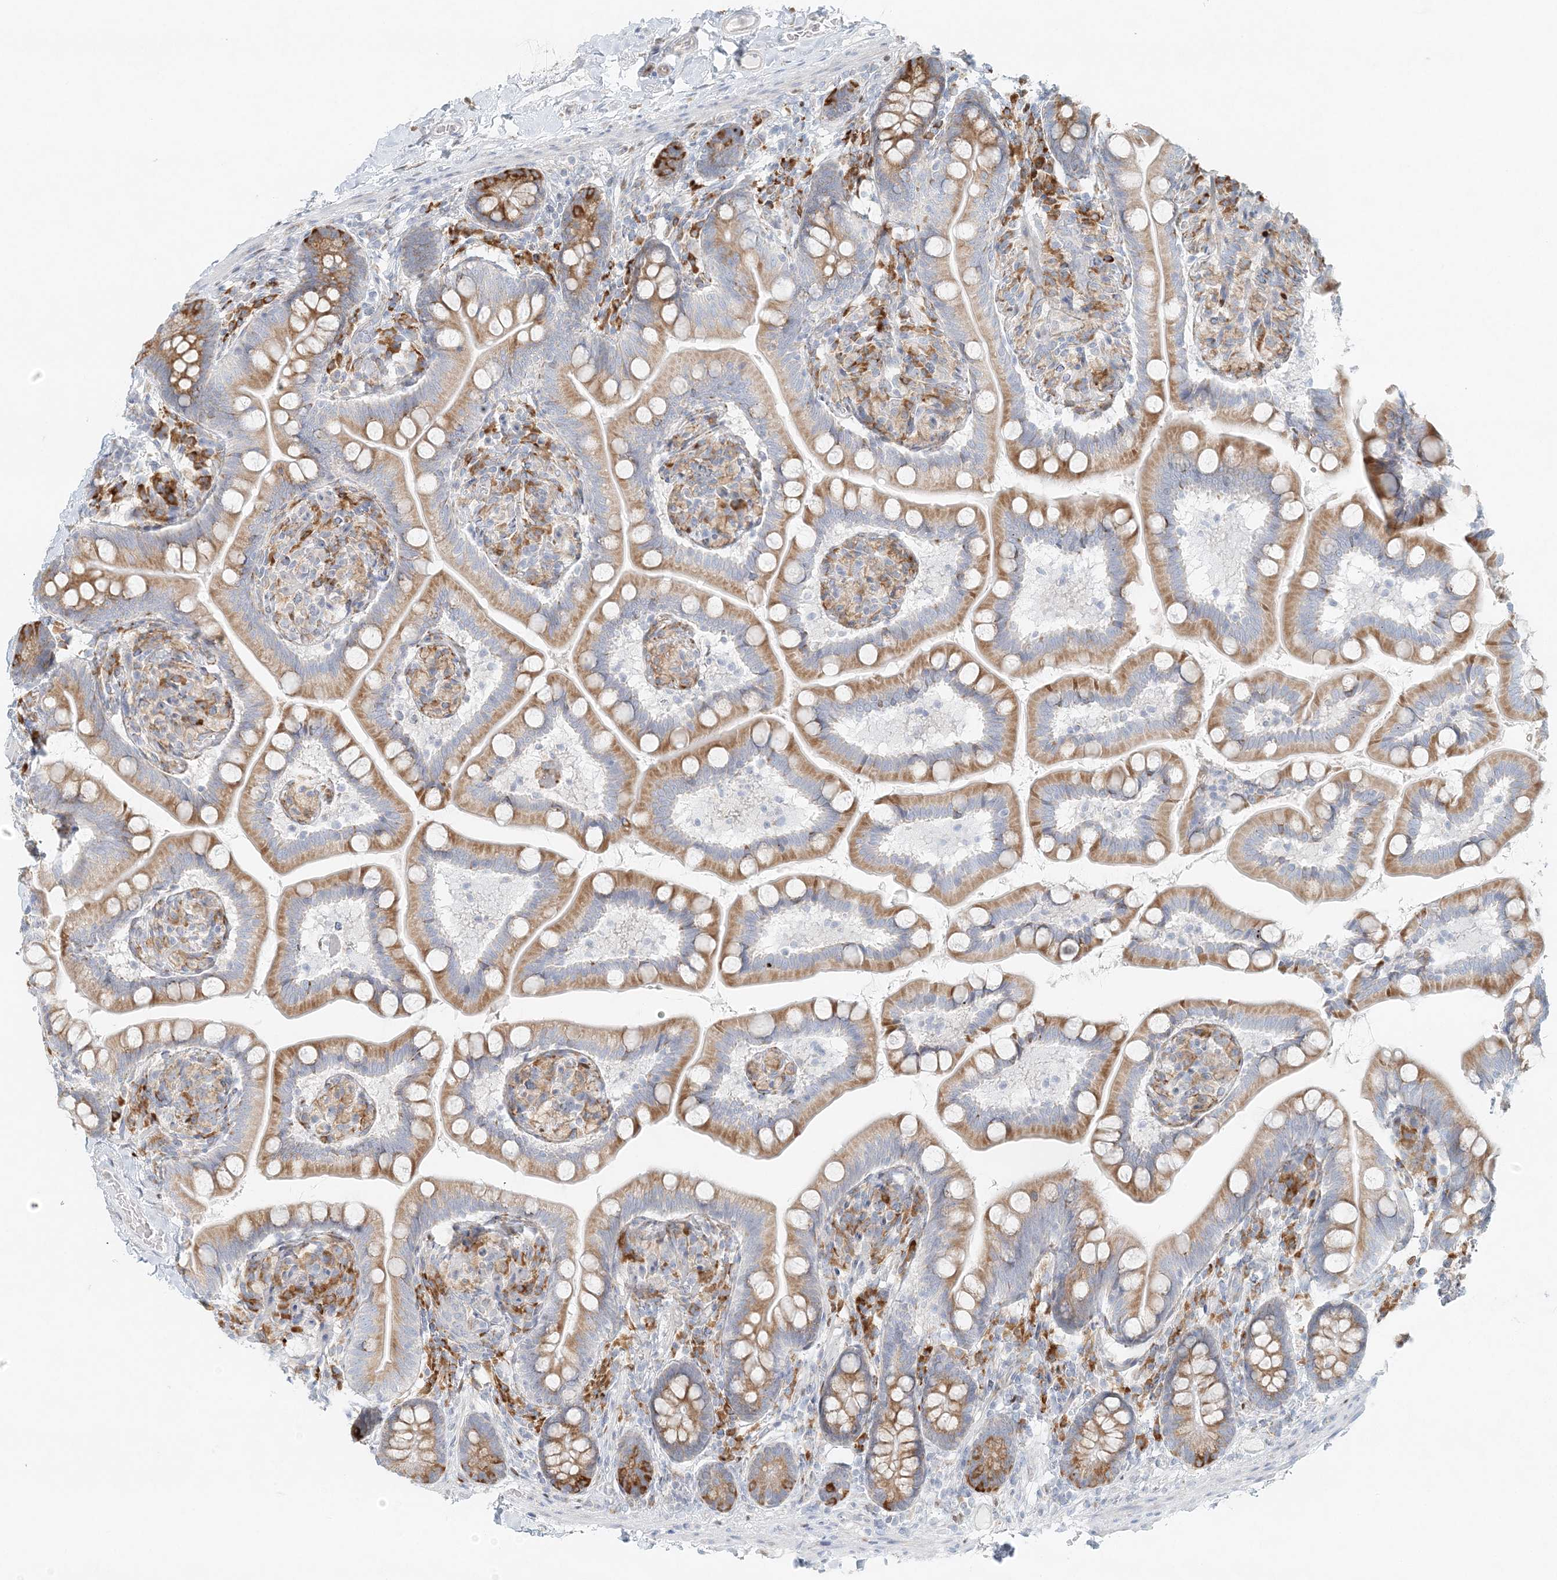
{"staining": {"intensity": "moderate", "quantity": ">75%", "location": "cytoplasmic/membranous"}, "tissue": "small intestine", "cell_type": "Glandular cells", "image_type": "normal", "snomed": [{"axis": "morphology", "description": "Normal tissue, NOS"}, {"axis": "topography", "description": "Small intestine"}], "caption": "A high-resolution micrograph shows IHC staining of benign small intestine, which reveals moderate cytoplasmic/membranous positivity in approximately >75% of glandular cells. Using DAB (brown) and hematoxylin (blue) stains, captured at high magnification using brightfield microscopy.", "gene": "STK11IP", "patient": {"sex": "female", "age": 64}}